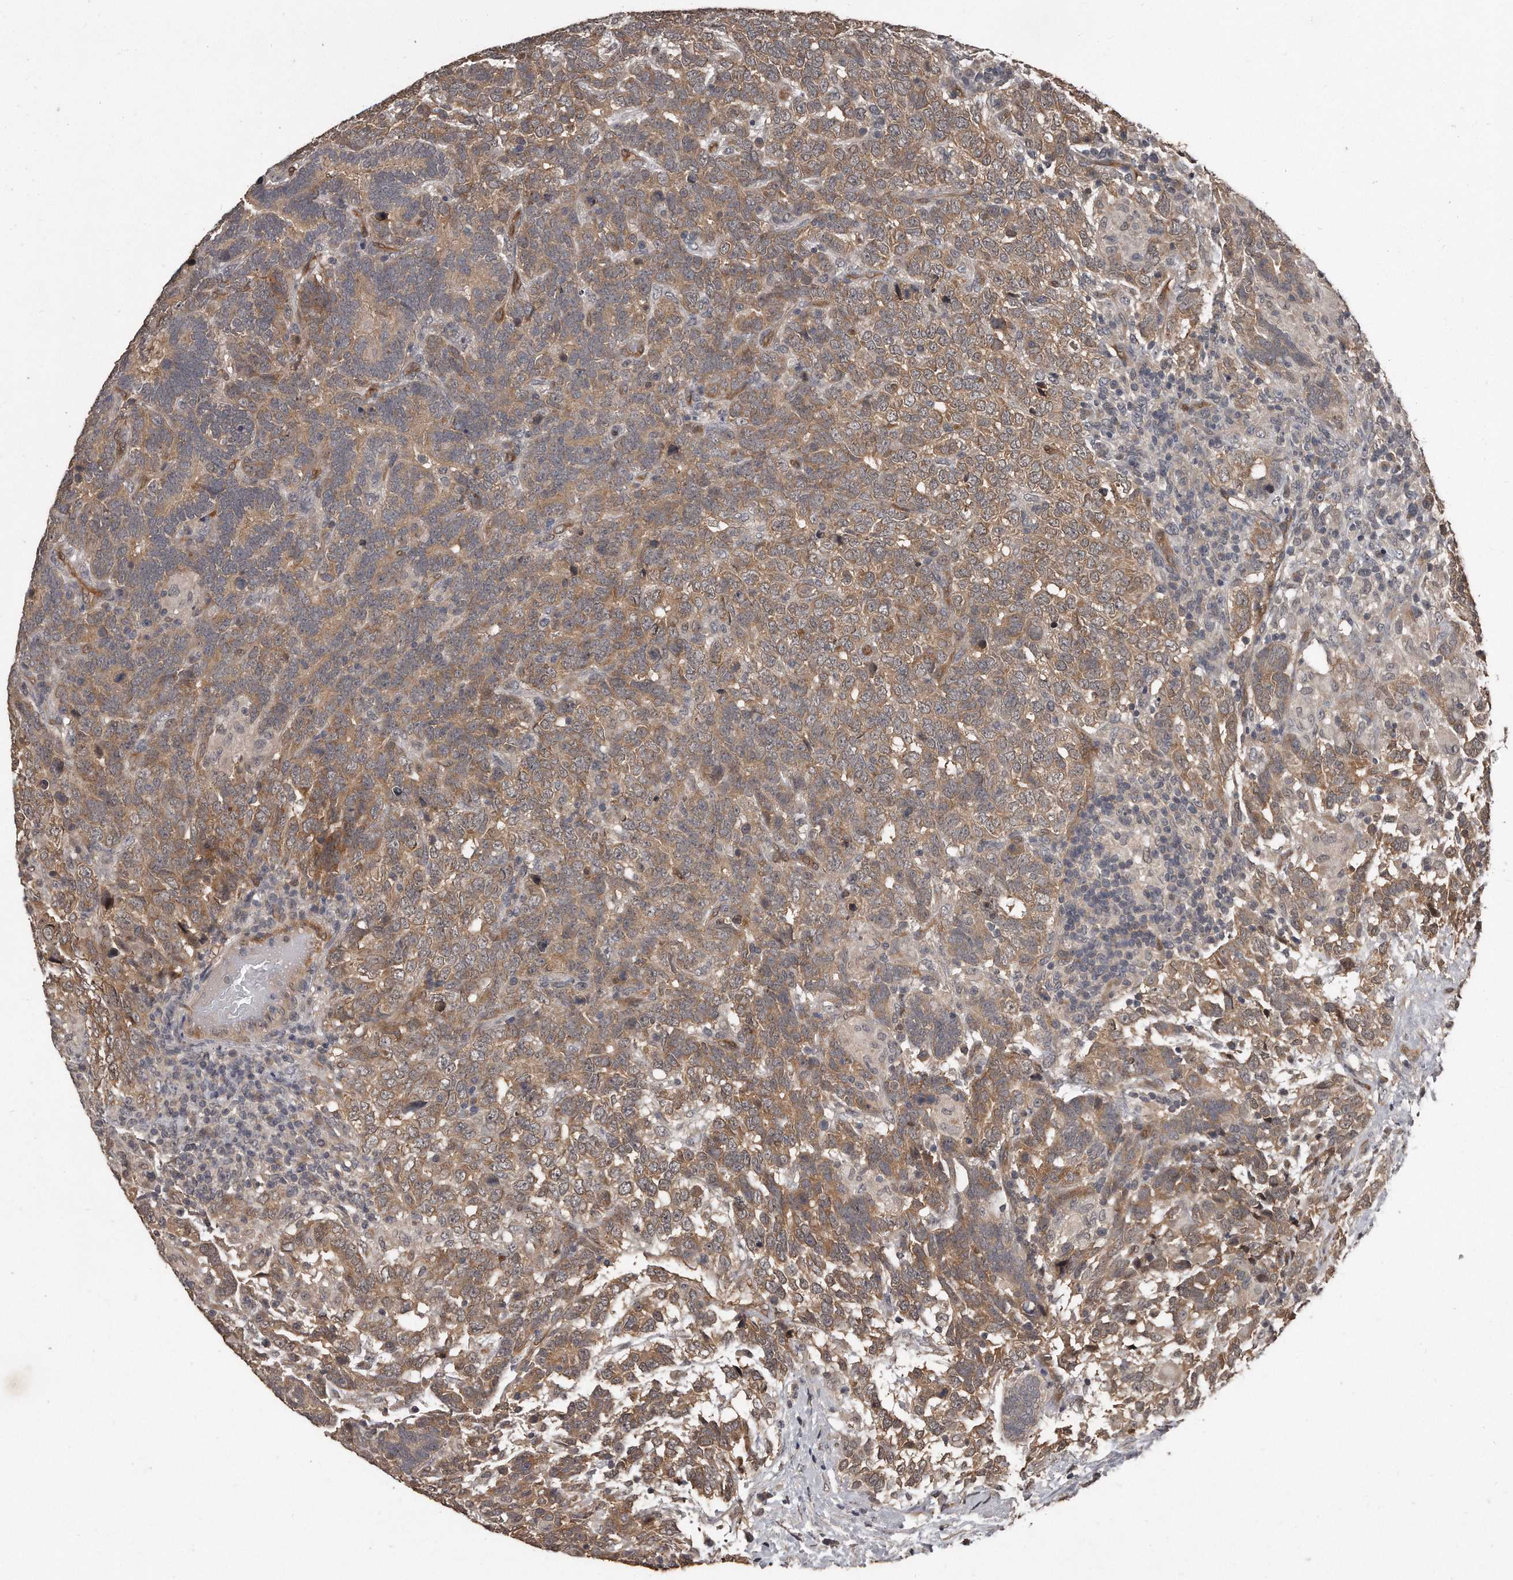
{"staining": {"intensity": "moderate", "quantity": ">75%", "location": "cytoplasmic/membranous"}, "tissue": "testis cancer", "cell_type": "Tumor cells", "image_type": "cancer", "snomed": [{"axis": "morphology", "description": "Carcinoma, Embryonal, NOS"}, {"axis": "topography", "description": "Testis"}], "caption": "IHC histopathology image of neoplastic tissue: testis cancer (embryonal carcinoma) stained using IHC displays medium levels of moderate protein expression localized specifically in the cytoplasmic/membranous of tumor cells, appearing as a cytoplasmic/membranous brown color.", "gene": "GRB10", "patient": {"sex": "male", "age": 26}}